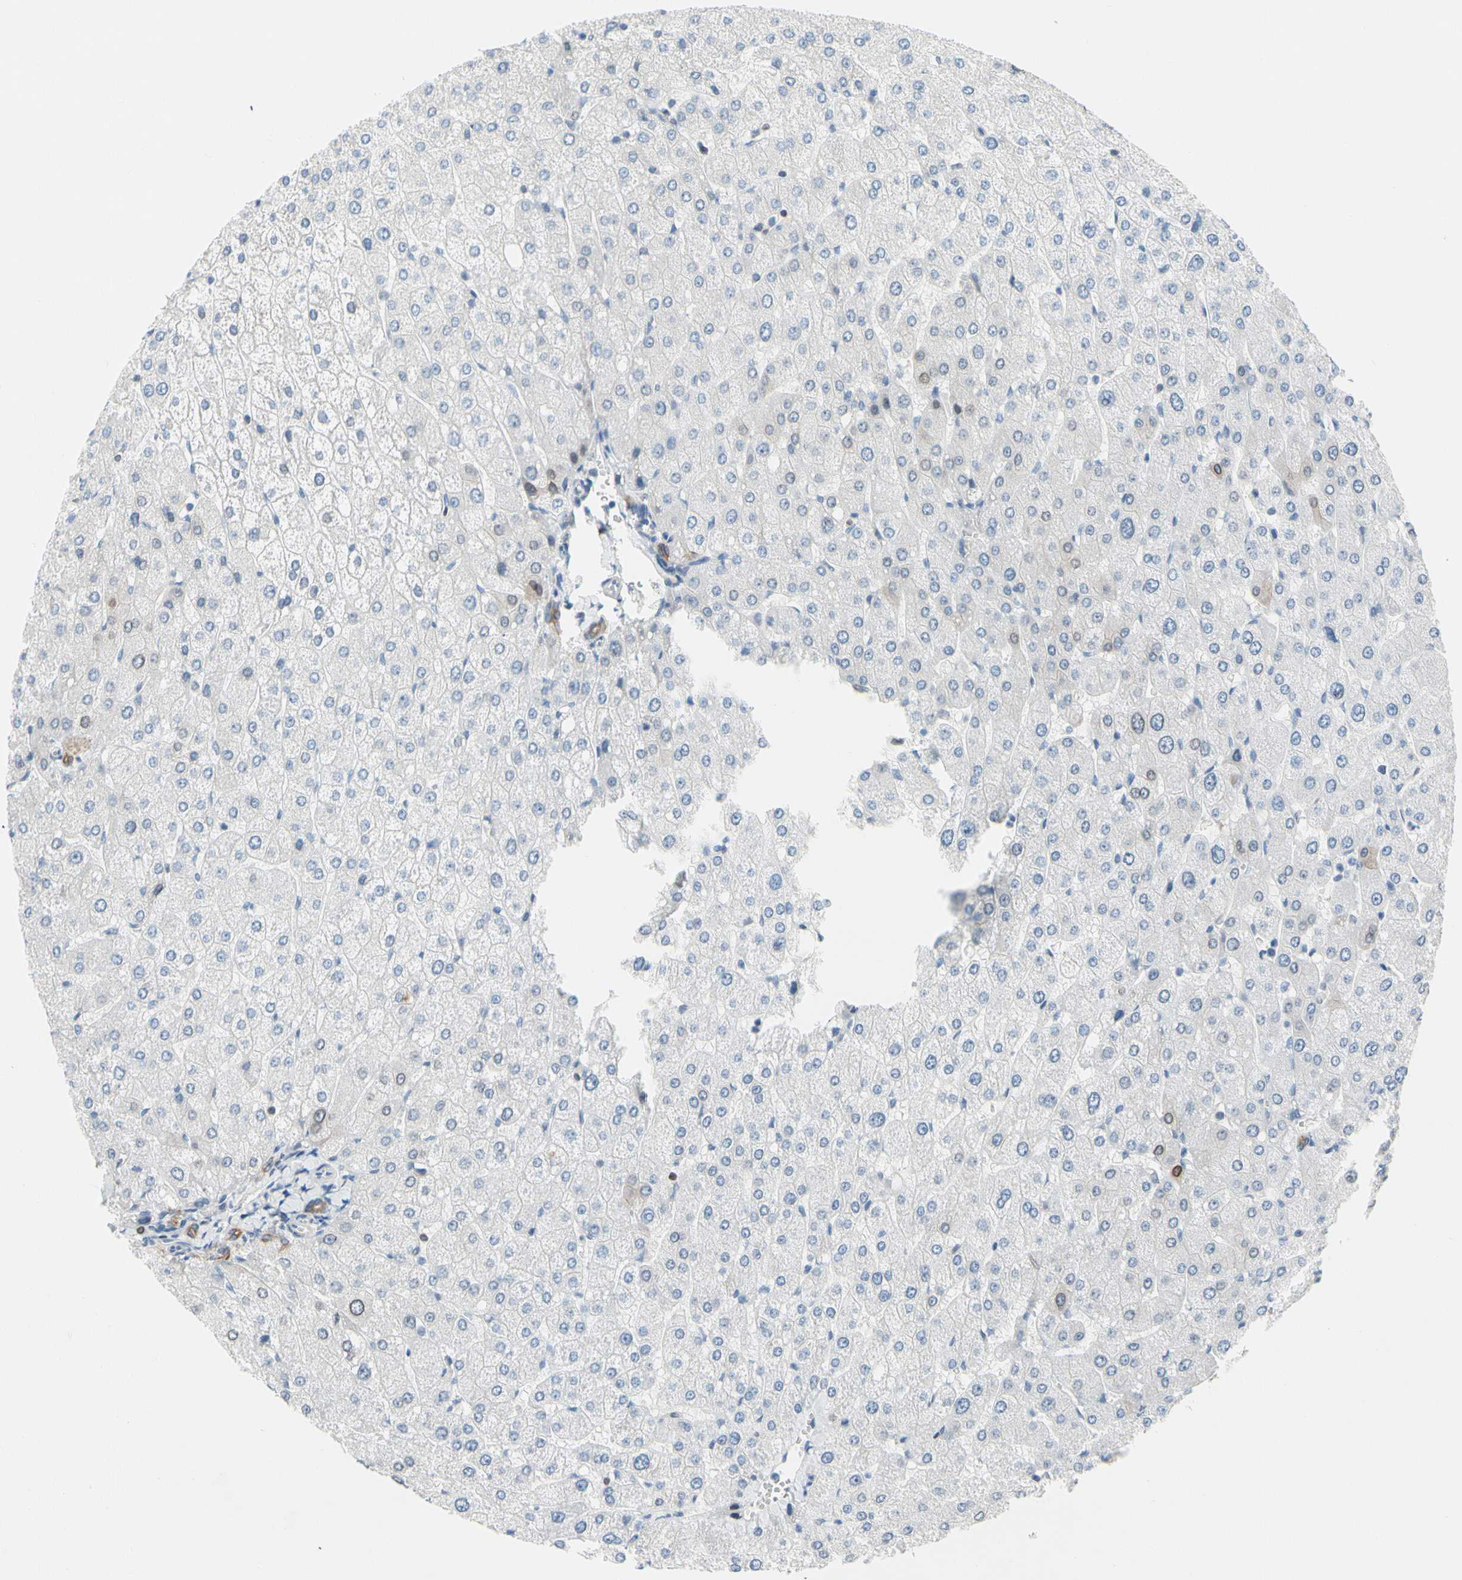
{"staining": {"intensity": "moderate", "quantity": ">75%", "location": "cytoplasmic/membranous"}, "tissue": "liver", "cell_type": "Cholangiocytes", "image_type": "normal", "snomed": [{"axis": "morphology", "description": "Normal tissue, NOS"}, {"axis": "topography", "description": "Liver"}], "caption": "Immunohistochemical staining of unremarkable liver shows medium levels of moderate cytoplasmic/membranous expression in approximately >75% of cholangiocytes. (Brightfield microscopy of DAB IHC at high magnification).", "gene": "ZNF132", "patient": {"sex": "male", "age": 55}}